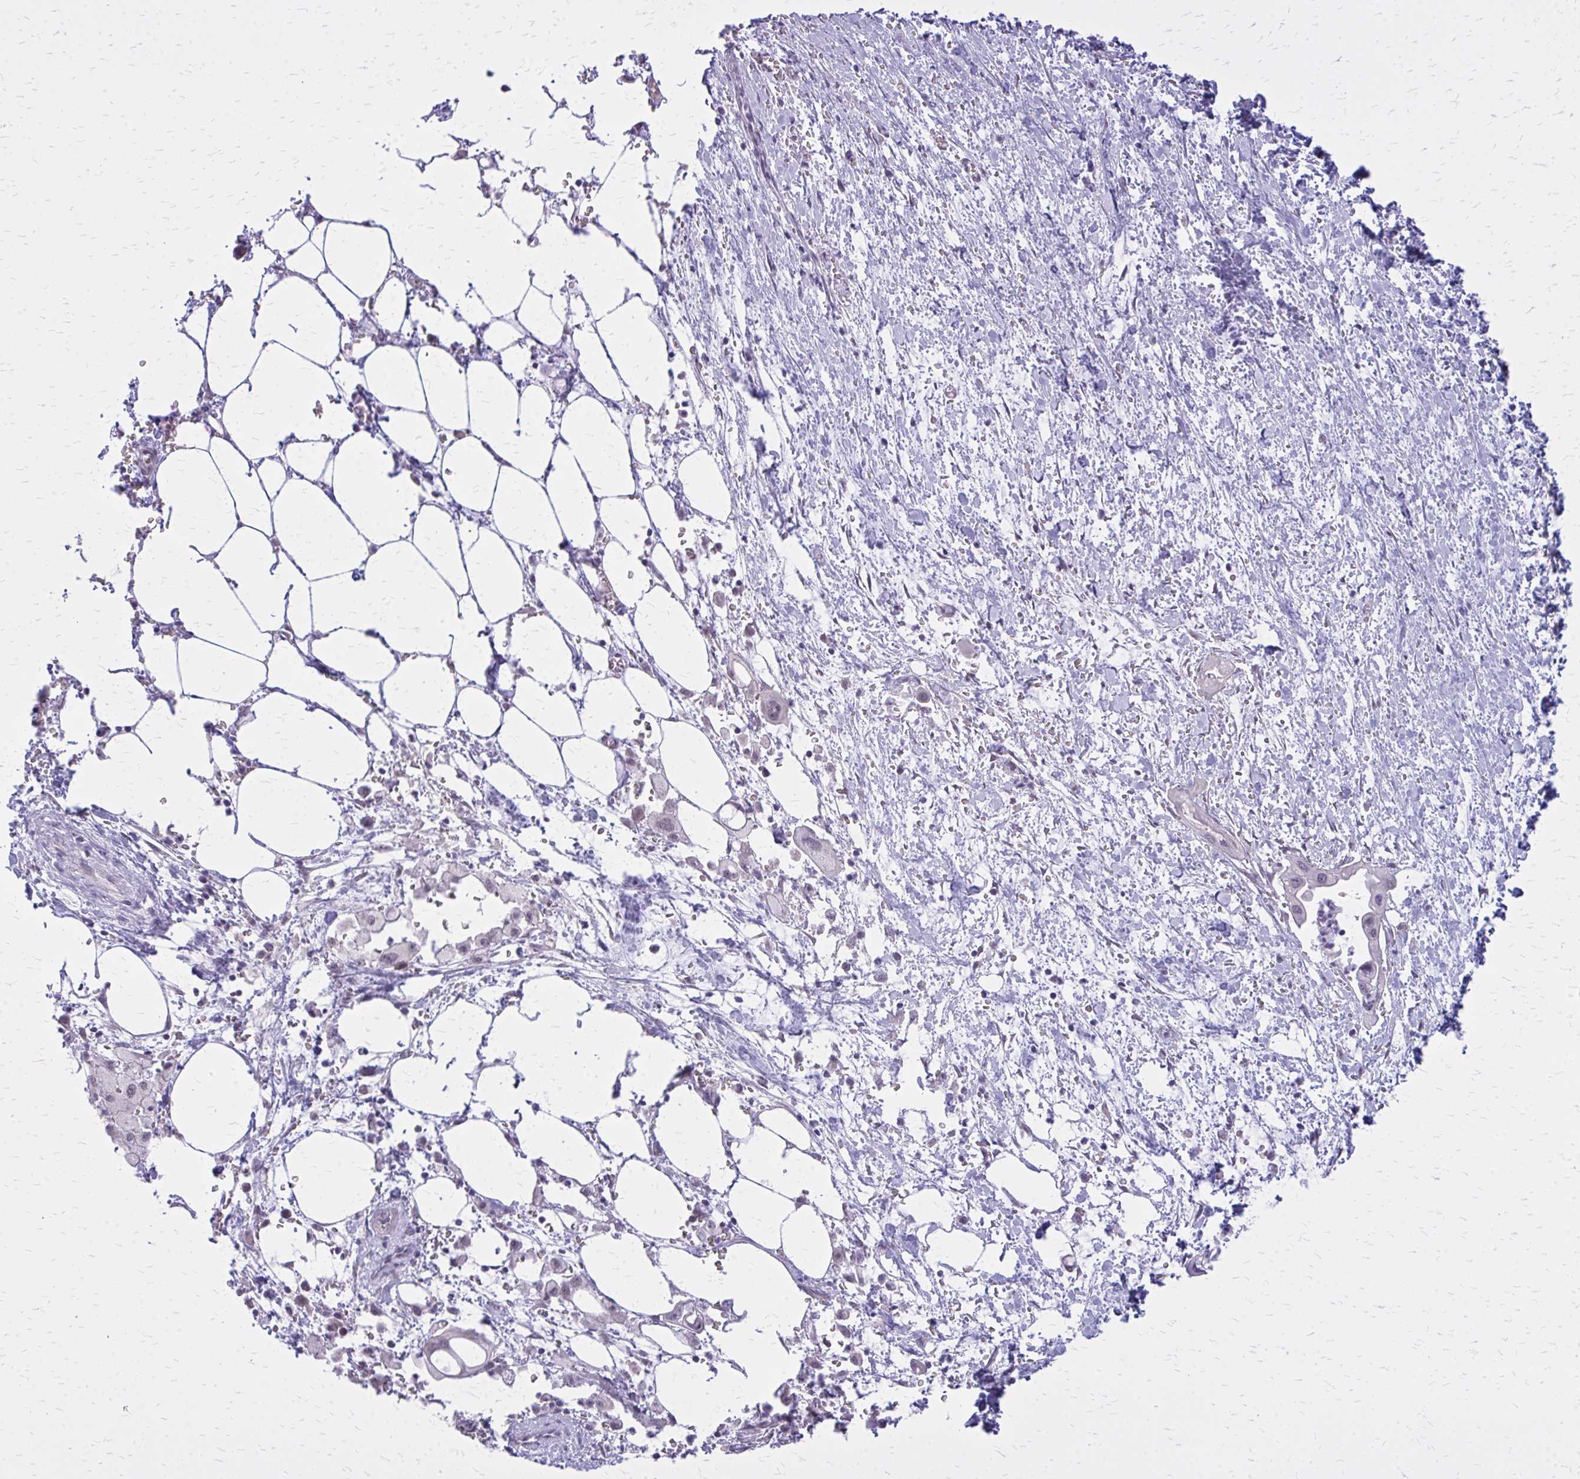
{"staining": {"intensity": "negative", "quantity": "none", "location": "none"}, "tissue": "pancreatic cancer", "cell_type": "Tumor cells", "image_type": "cancer", "snomed": [{"axis": "morphology", "description": "Adenocarcinoma, NOS"}, {"axis": "topography", "description": "Pancreas"}], "caption": "The immunohistochemistry (IHC) micrograph has no significant positivity in tumor cells of adenocarcinoma (pancreatic) tissue. (Stains: DAB (3,3'-diaminobenzidine) IHC with hematoxylin counter stain, Microscopy: brightfield microscopy at high magnification).", "gene": "PLCB1", "patient": {"sex": "male", "age": 61}}